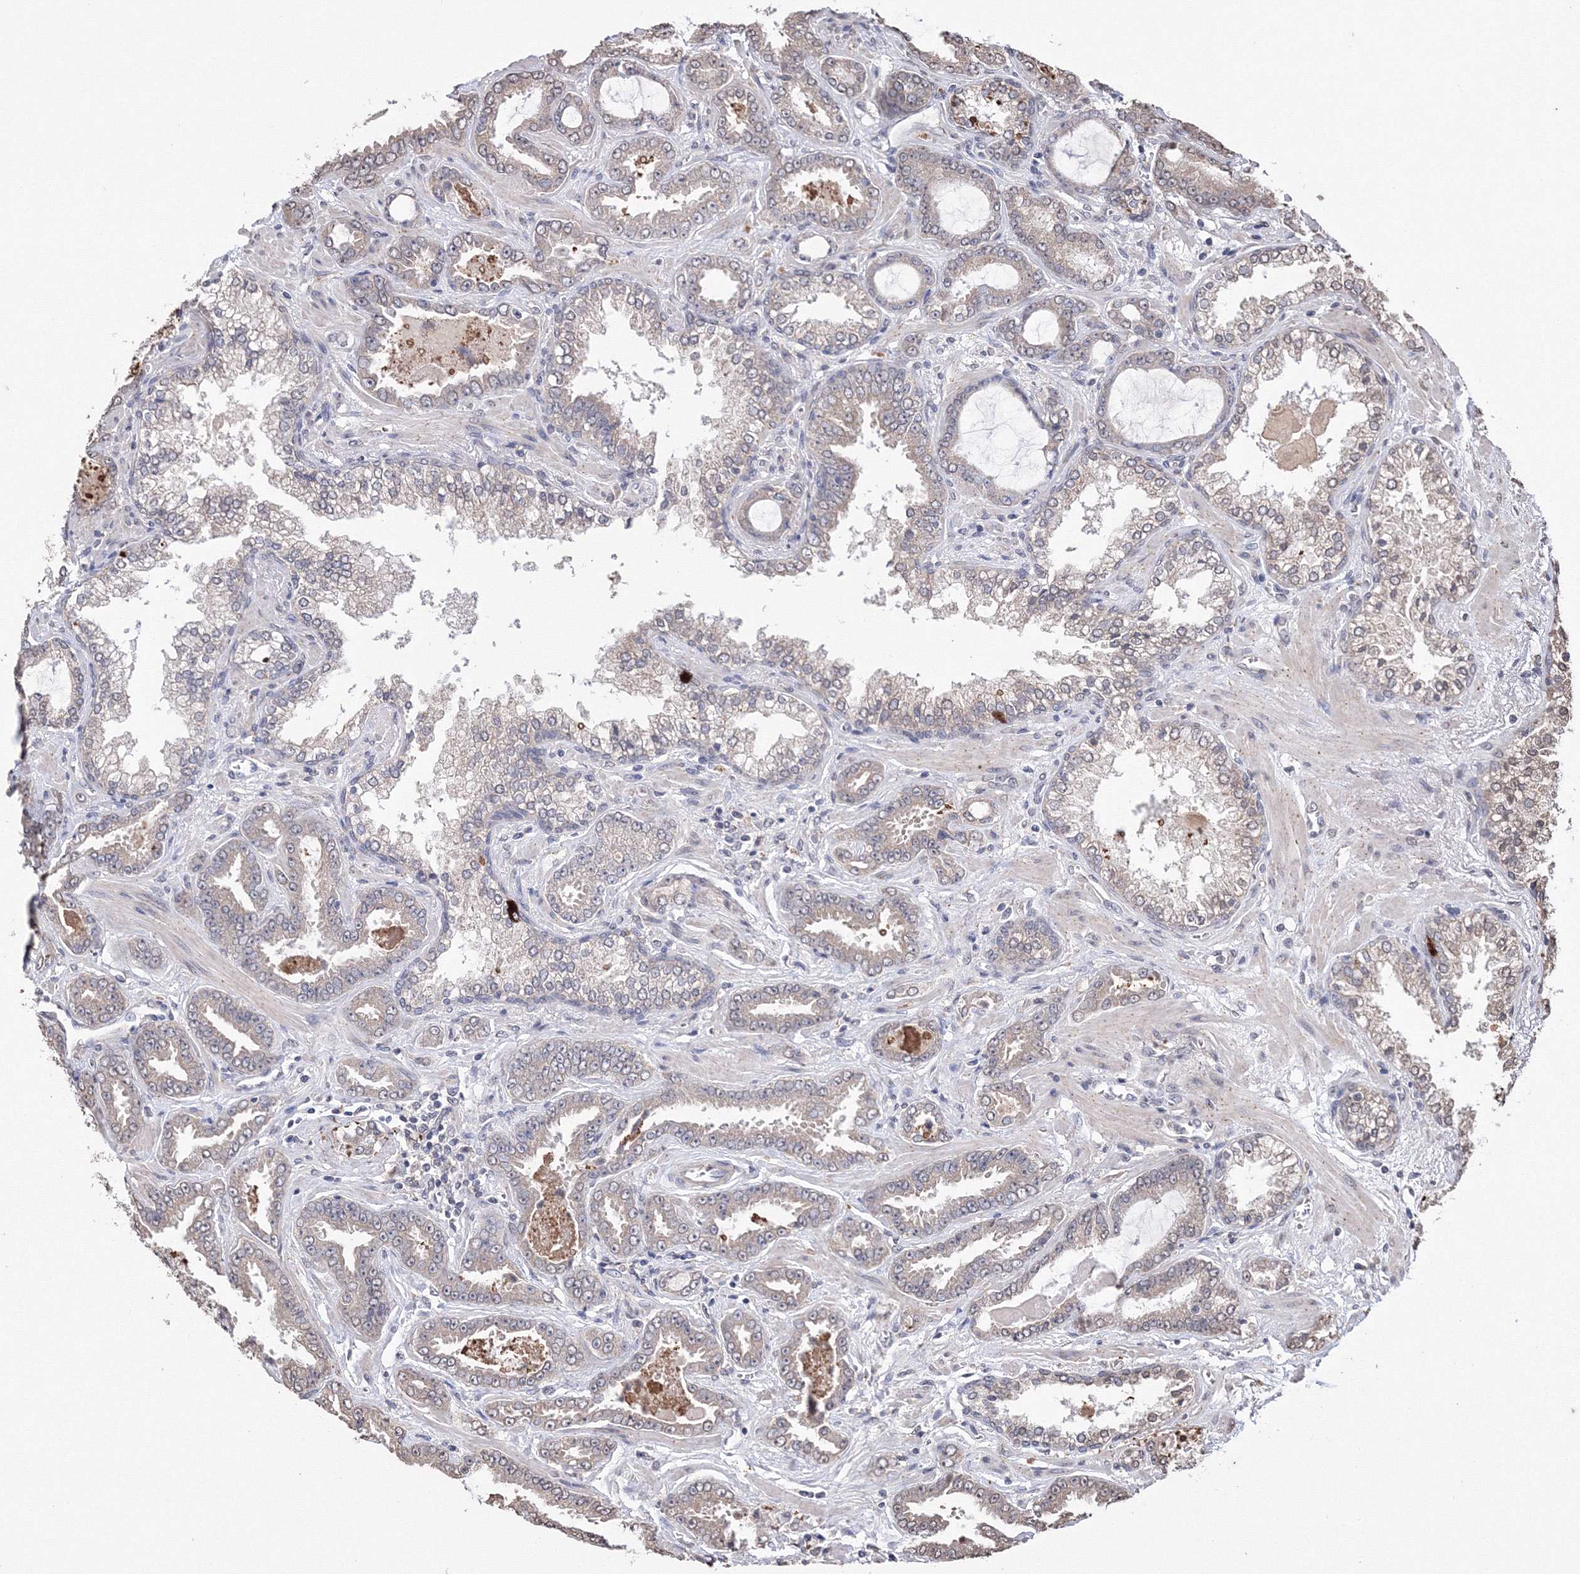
{"staining": {"intensity": "weak", "quantity": "<25%", "location": "cytoplasmic/membranous"}, "tissue": "prostate cancer", "cell_type": "Tumor cells", "image_type": "cancer", "snomed": [{"axis": "morphology", "description": "Adenocarcinoma, Low grade"}, {"axis": "topography", "description": "Prostate"}], "caption": "Immunohistochemistry of human prostate cancer exhibits no staining in tumor cells. (Stains: DAB IHC with hematoxylin counter stain, Microscopy: brightfield microscopy at high magnification).", "gene": "GPN1", "patient": {"sex": "male", "age": 60}}